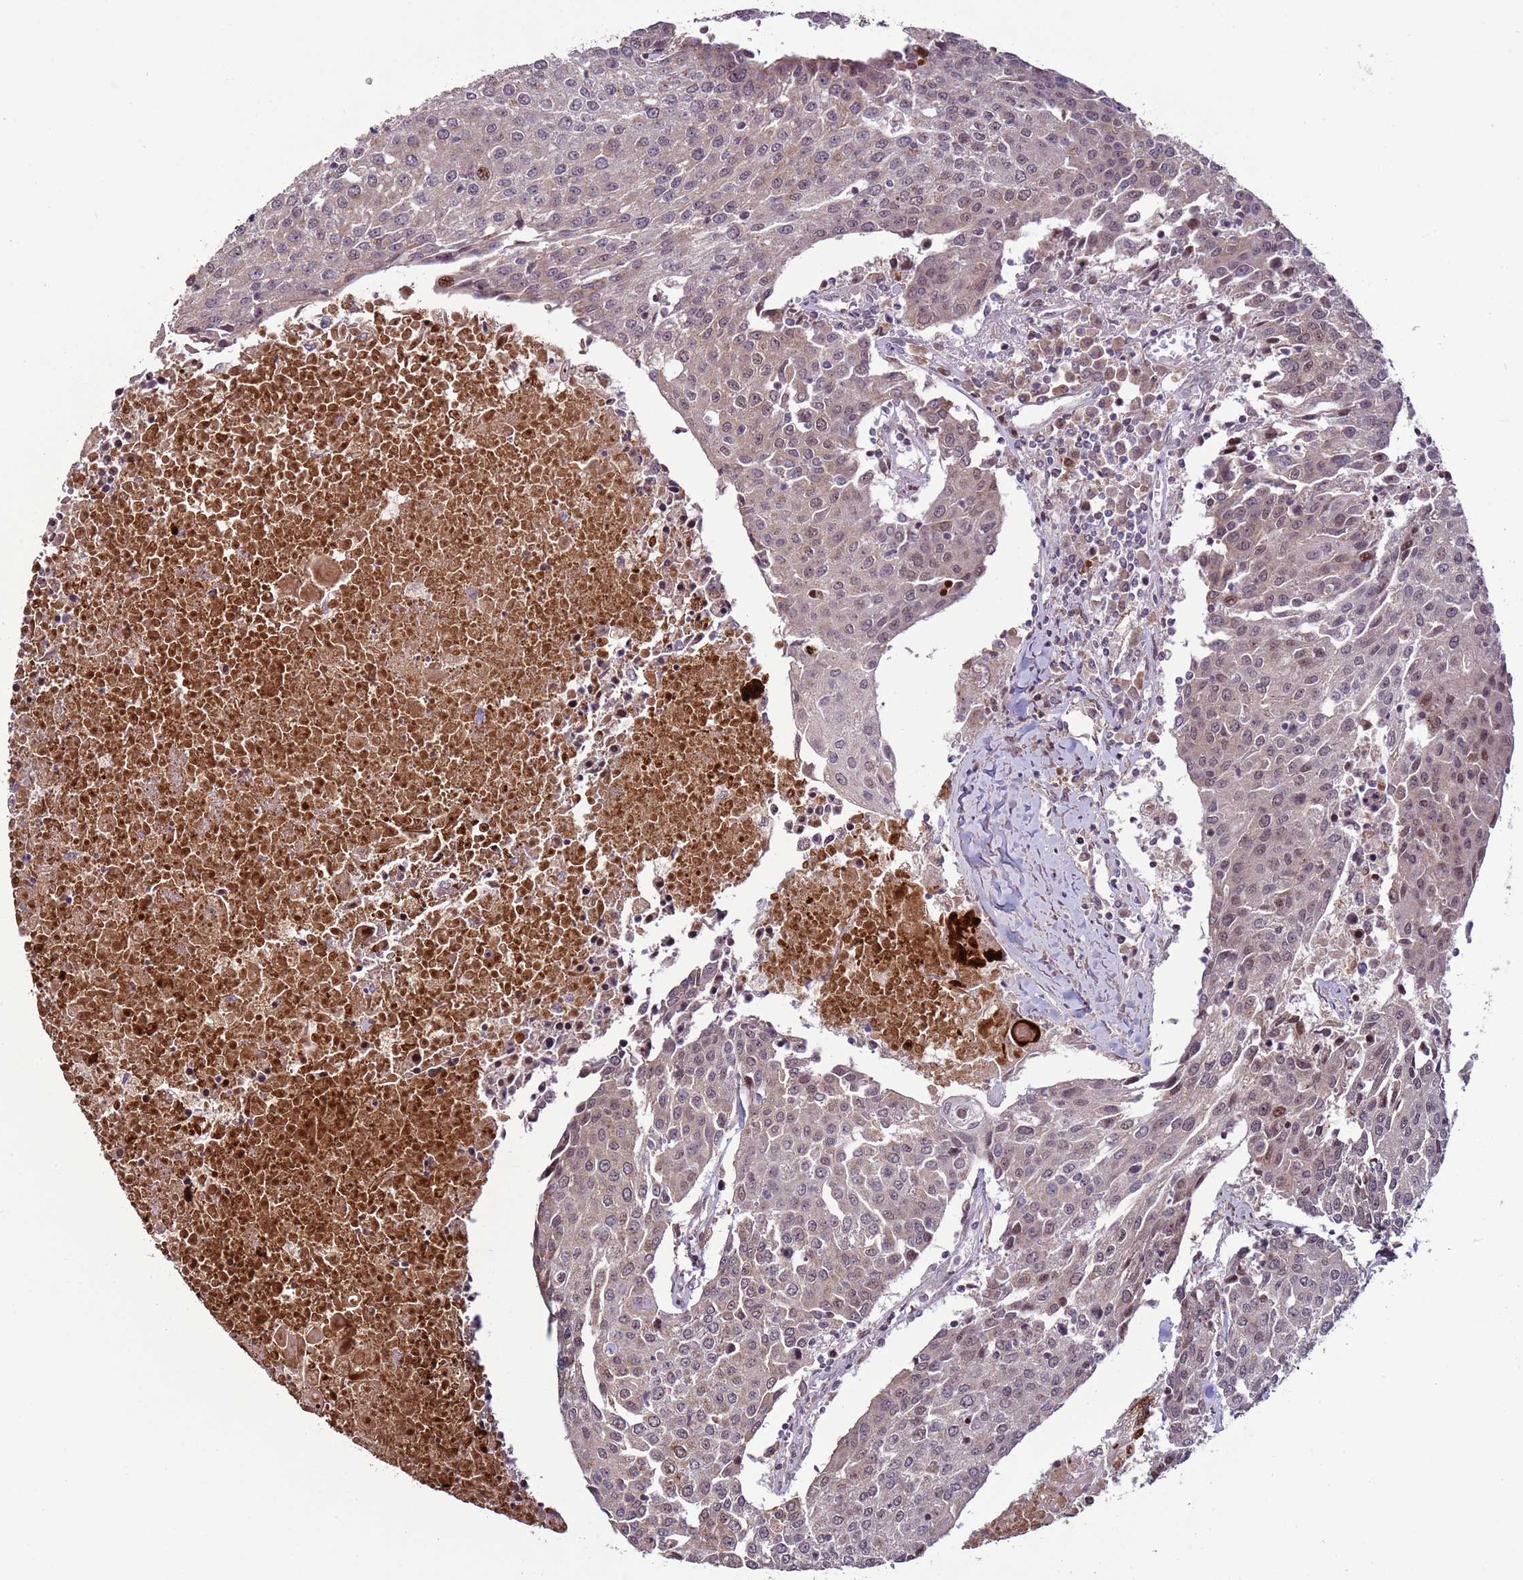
{"staining": {"intensity": "negative", "quantity": "none", "location": "none"}, "tissue": "urothelial cancer", "cell_type": "Tumor cells", "image_type": "cancer", "snomed": [{"axis": "morphology", "description": "Urothelial carcinoma, High grade"}, {"axis": "topography", "description": "Urinary bladder"}], "caption": "Immunohistochemistry micrograph of neoplastic tissue: urothelial carcinoma (high-grade) stained with DAB displays no significant protein positivity in tumor cells.", "gene": "HGH1", "patient": {"sex": "female", "age": 85}}